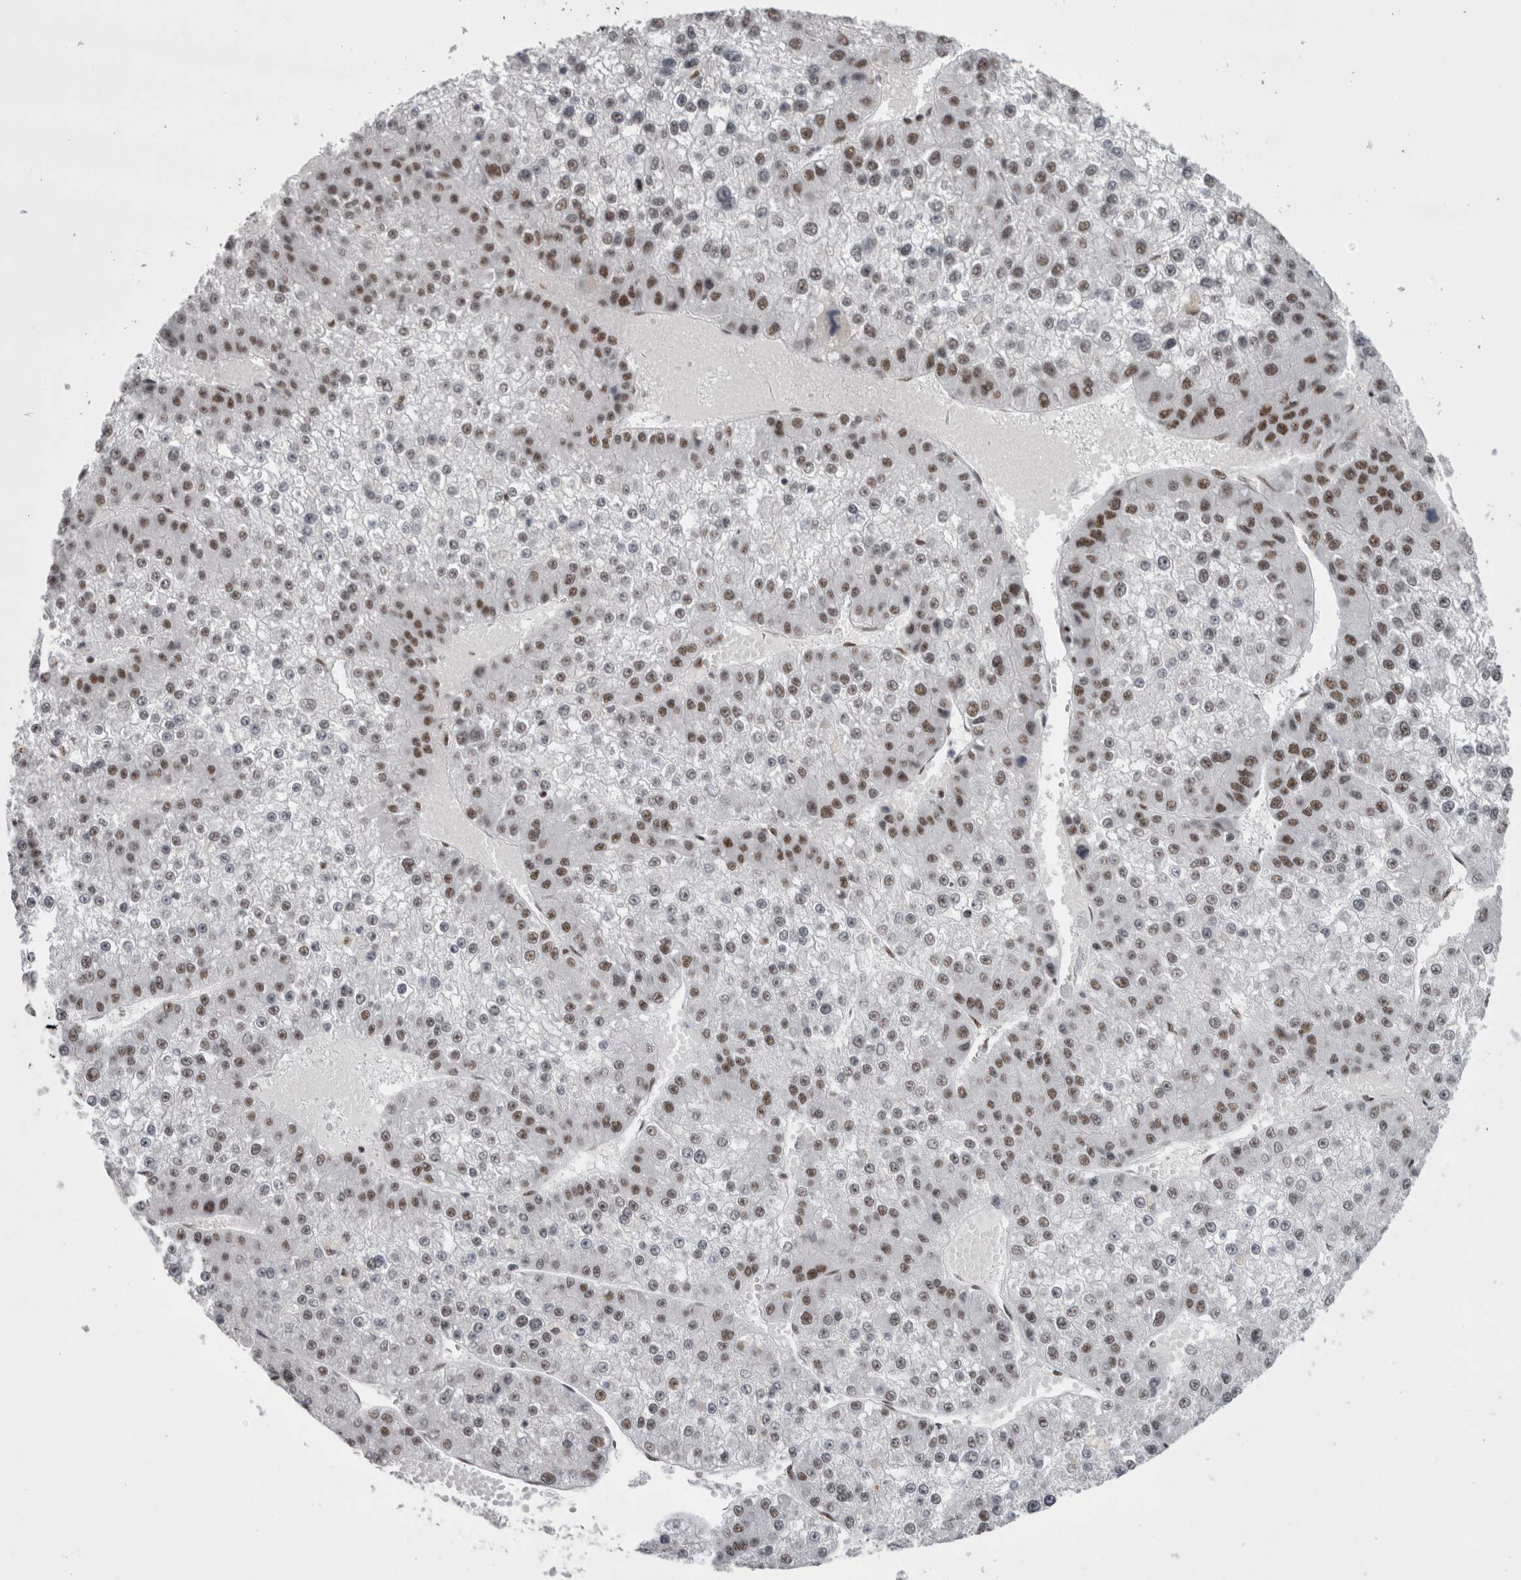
{"staining": {"intensity": "moderate", "quantity": "25%-75%", "location": "nuclear"}, "tissue": "liver cancer", "cell_type": "Tumor cells", "image_type": "cancer", "snomed": [{"axis": "morphology", "description": "Carcinoma, Hepatocellular, NOS"}, {"axis": "topography", "description": "Liver"}], "caption": "This histopathology image reveals immunohistochemistry staining of hepatocellular carcinoma (liver), with medium moderate nuclear expression in approximately 25%-75% of tumor cells.", "gene": "SNRNP40", "patient": {"sex": "female", "age": 73}}